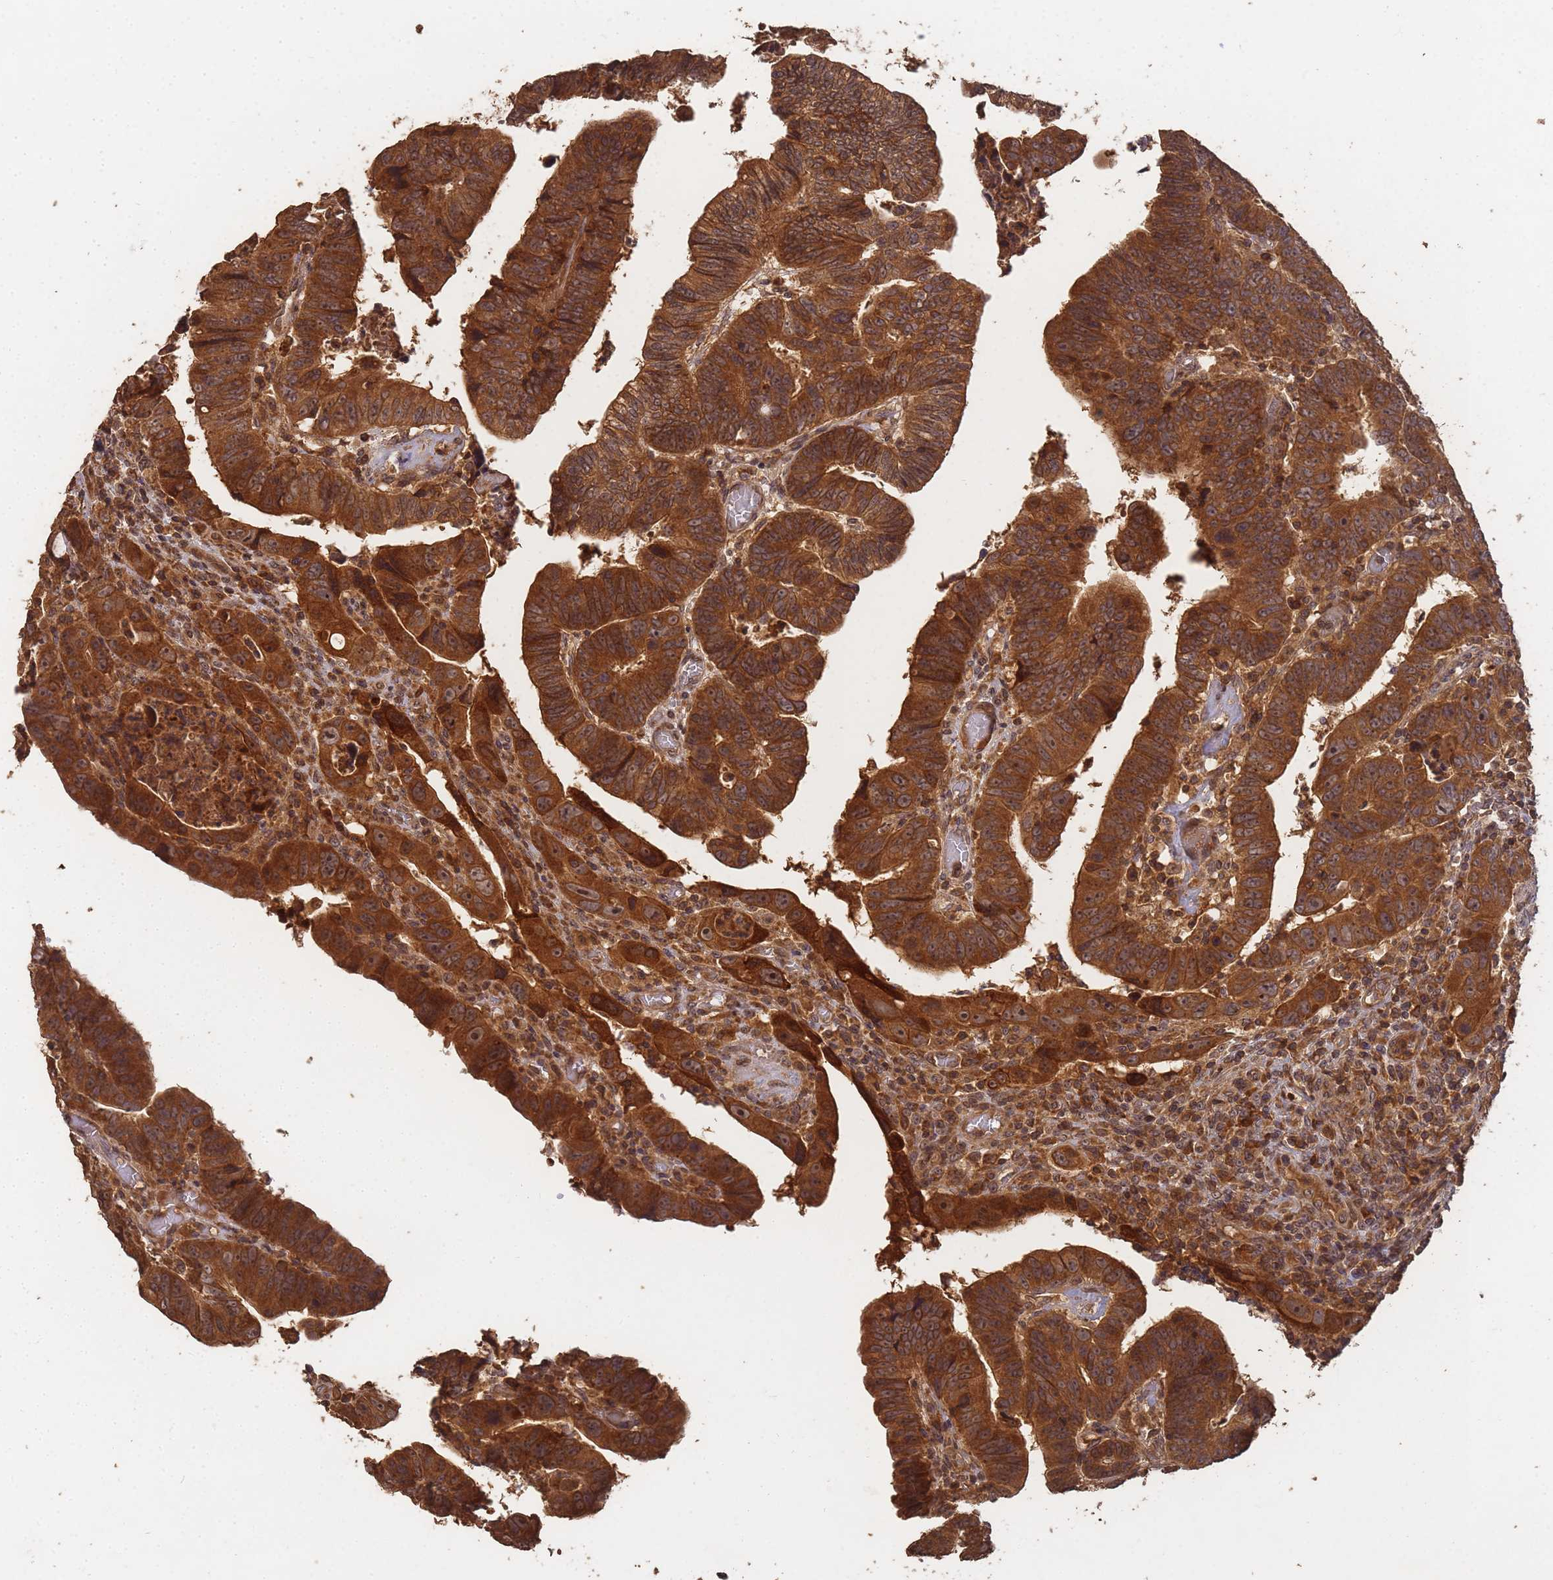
{"staining": {"intensity": "strong", "quantity": ">75%", "location": "cytoplasmic/membranous,nuclear"}, "tissue": "colorectal cancer", "cell_type": "Tumor cells", "image_type": "cancer", "snomed": [{"axis": "morphology", "description": "Normal tissue, NOS"}, {"axis": "morphology", "description": "Adenocarcinoma, NOS"}, {"axis": "topography", "description": "Rectum"}], "caption": "Colorectal adenocarcinoma was stained to show a protein in brown. There is high levels of strong cytoplasmic/membranous and nuclear staining in approximately >75% of tumor cells. The protein is stained brown, and the nuclei are stained in blue (DAB (3,3'-diaminobenzidine) IHC with brightfield microscopy, high magnification).", "gene": "ALKBH1", "patient": {"sex": "female", "age": 65}}